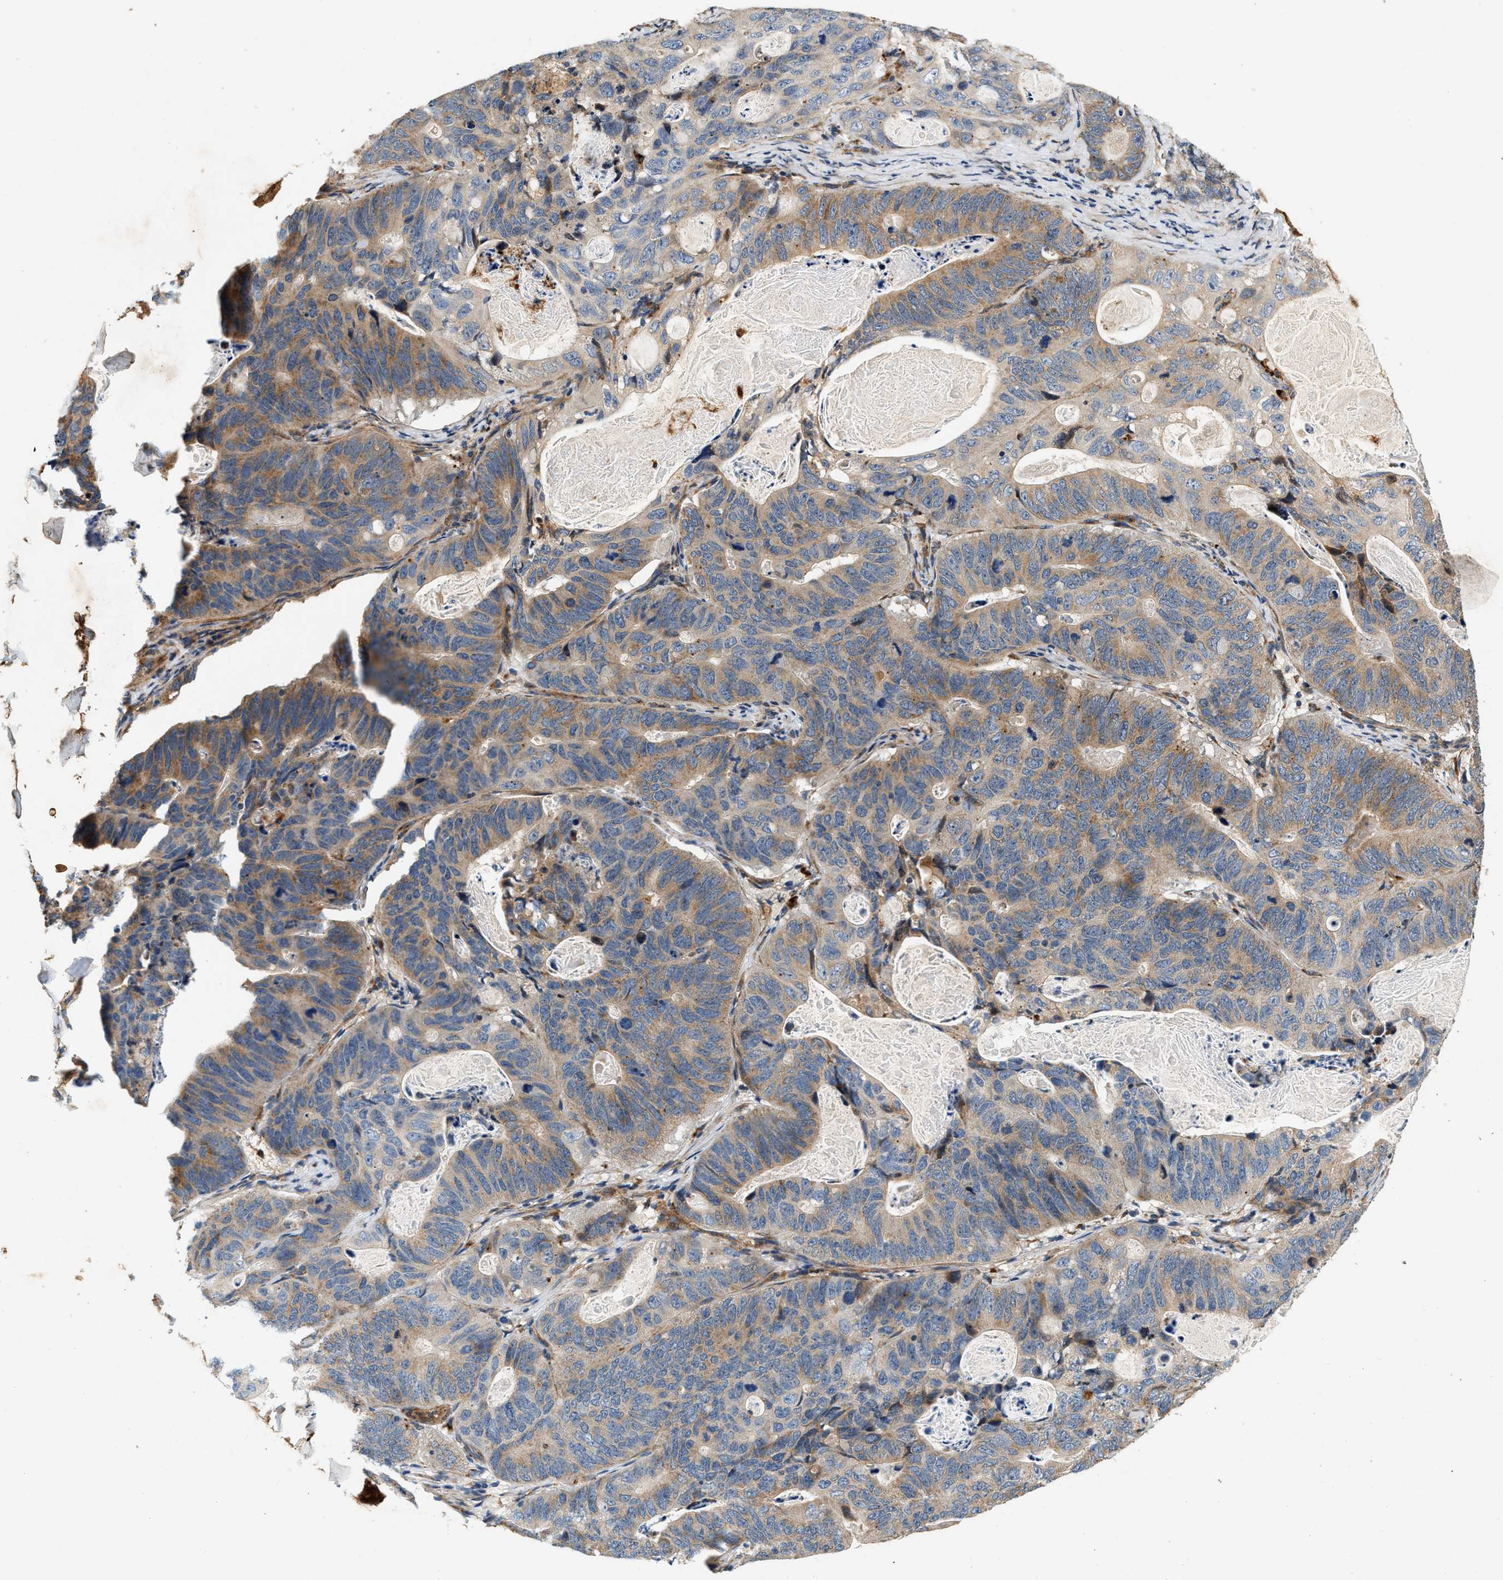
{"staining": {"intensity": "weak", "quantity": ">75%", "location": "cytoplasmic/membranous"}, "tissue": "stomach cancer", "cell_type": "Tumor cells", "image_type": "cancer", "snomed": [{"axis": "morphology", "description": "Normal tissue, NOS"}, {"axis": "morphology", "description": "Adenocarcinoma, NOS"}, {"axis": "topography", "description": "Stomach"}], "caption": "Immunohistochemical staining of human stomach cancer exhibits weak cytoplasmic/membranous protein expression in approximately >75% of tumor cells.", "gene": "DUSP10", "patient": {"sex": "female", "age": 89}}